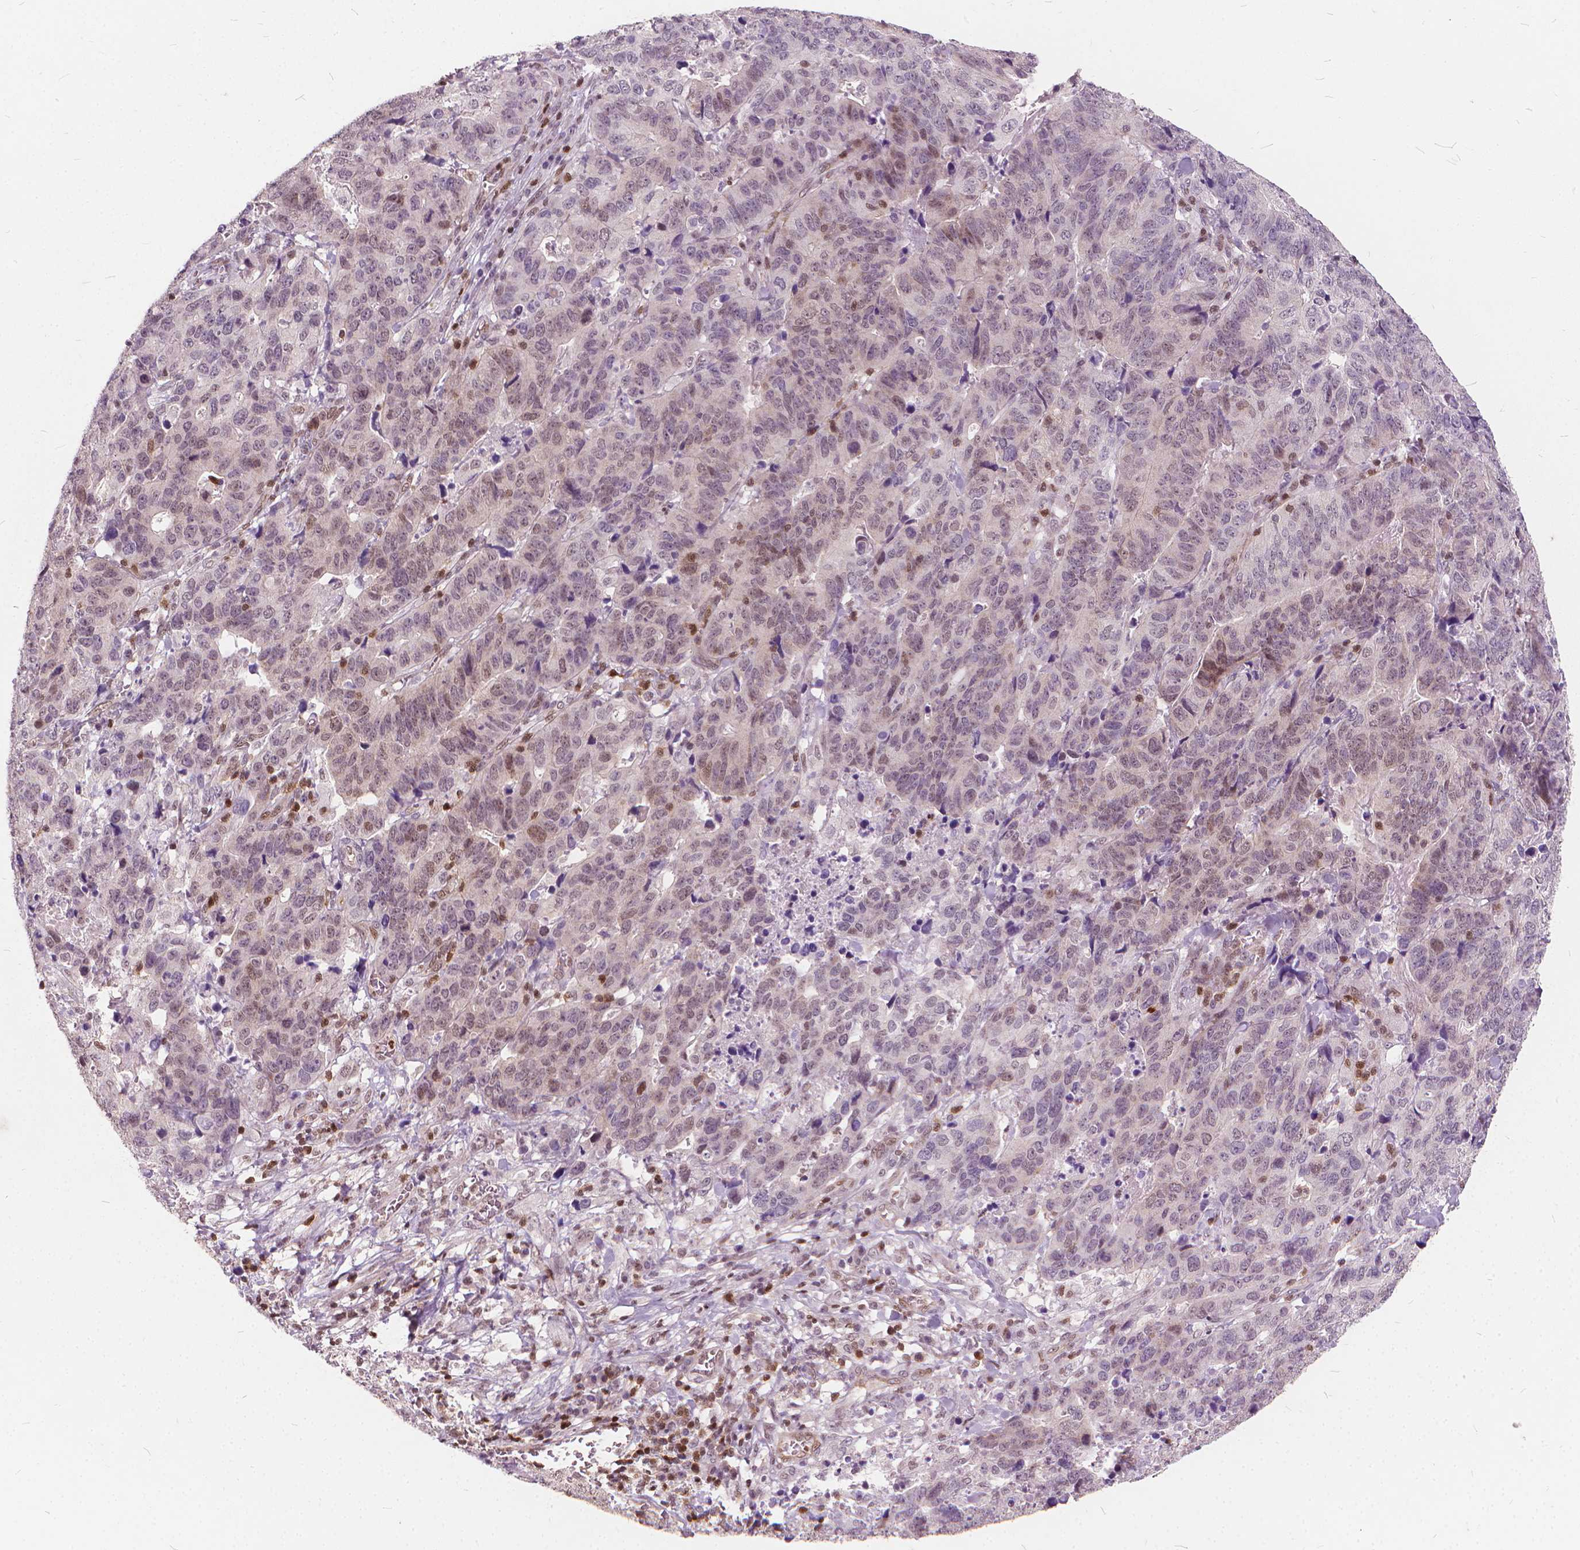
{"staining": {"intensity": "moderate", "quantity": "25%-75%", "location": "nuclear"}, "tissue": "stomach cancer", "cell_type": "Tumor cells", "image_type": "cancer", "snomed": [{"axis": "morphology", "description": "Adenocarcinoma, NOS"}, {"axis": "topography", "description": "Stomach, upper"}], "caption": "Stomach cancer (adenocarcinoma) was stained to show a protein in brown. There is medium levels of moderate nuclear positivity in approximately 25%-75% of tumor cells.", "gene": "STAT5B", "patient": {"sex": "female", "age": 67}}